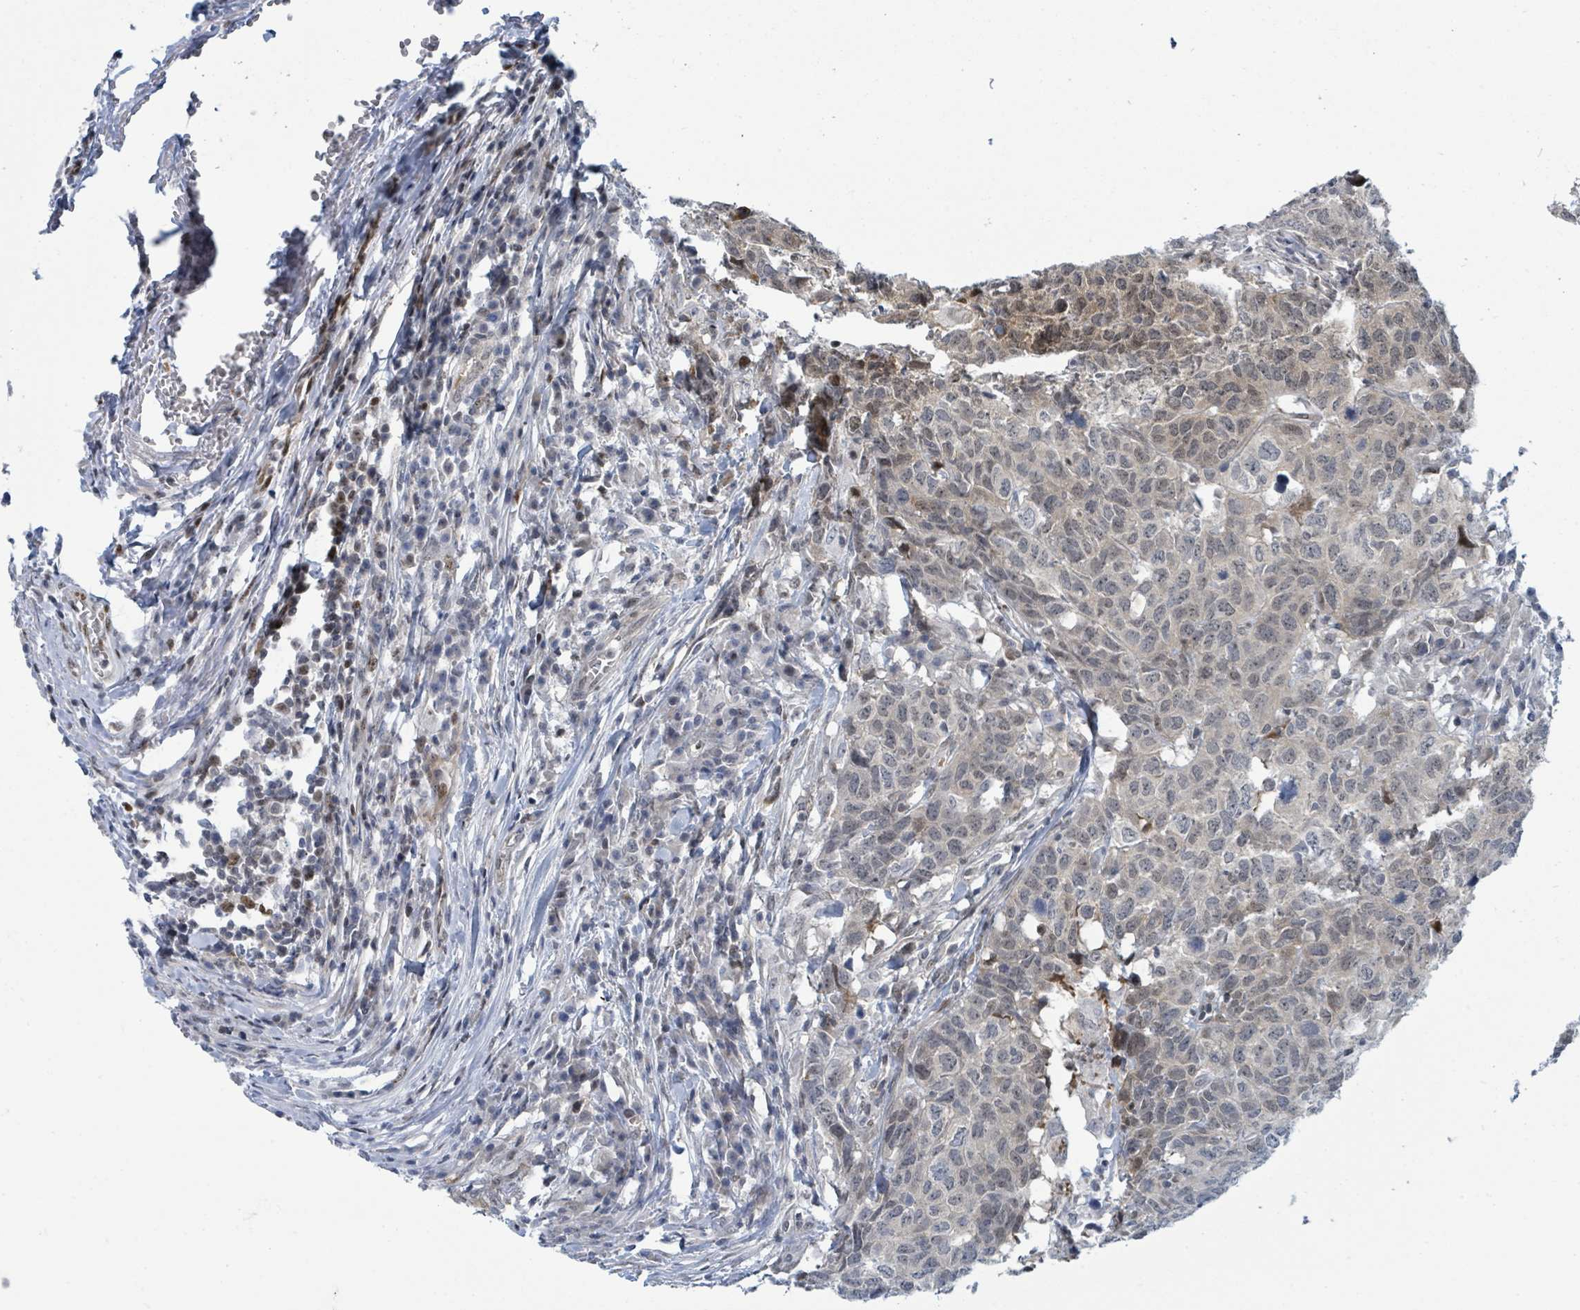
{"staining": {"intensity": "weak", "quantity": "25%-75%", "location": "cytoplasmic/membranous,nuclear"}, "tissue": "head and neck cancer", "cell_type": "Tumor cells", "image_type": "cancer", "snomed": [{"axis": "morphology", "description": "Normal tissue, NOS"}, {"axis": "morphology", "description": "Squamous cell carcinoma, NOS"}, {"axis": "topography", "description": "Skeletal muscle"}, {"axis": "topography", "description": "Vascular tissue"}, {"axis": "topography", "description": "Peripheral nerve tissue"}, {"axis": "topography", "description": "Head-Neck"}], "caption": "There is low levels of weak cytoplasmic/membranous and nuclear positivity in tumor cells of head and neck cancer (squamous cell carcinoma), as demonstrated by immunohistochemical staining (brown color).", "gene": "SUMO4", "patient": {"sex": "male", "age": 66}}